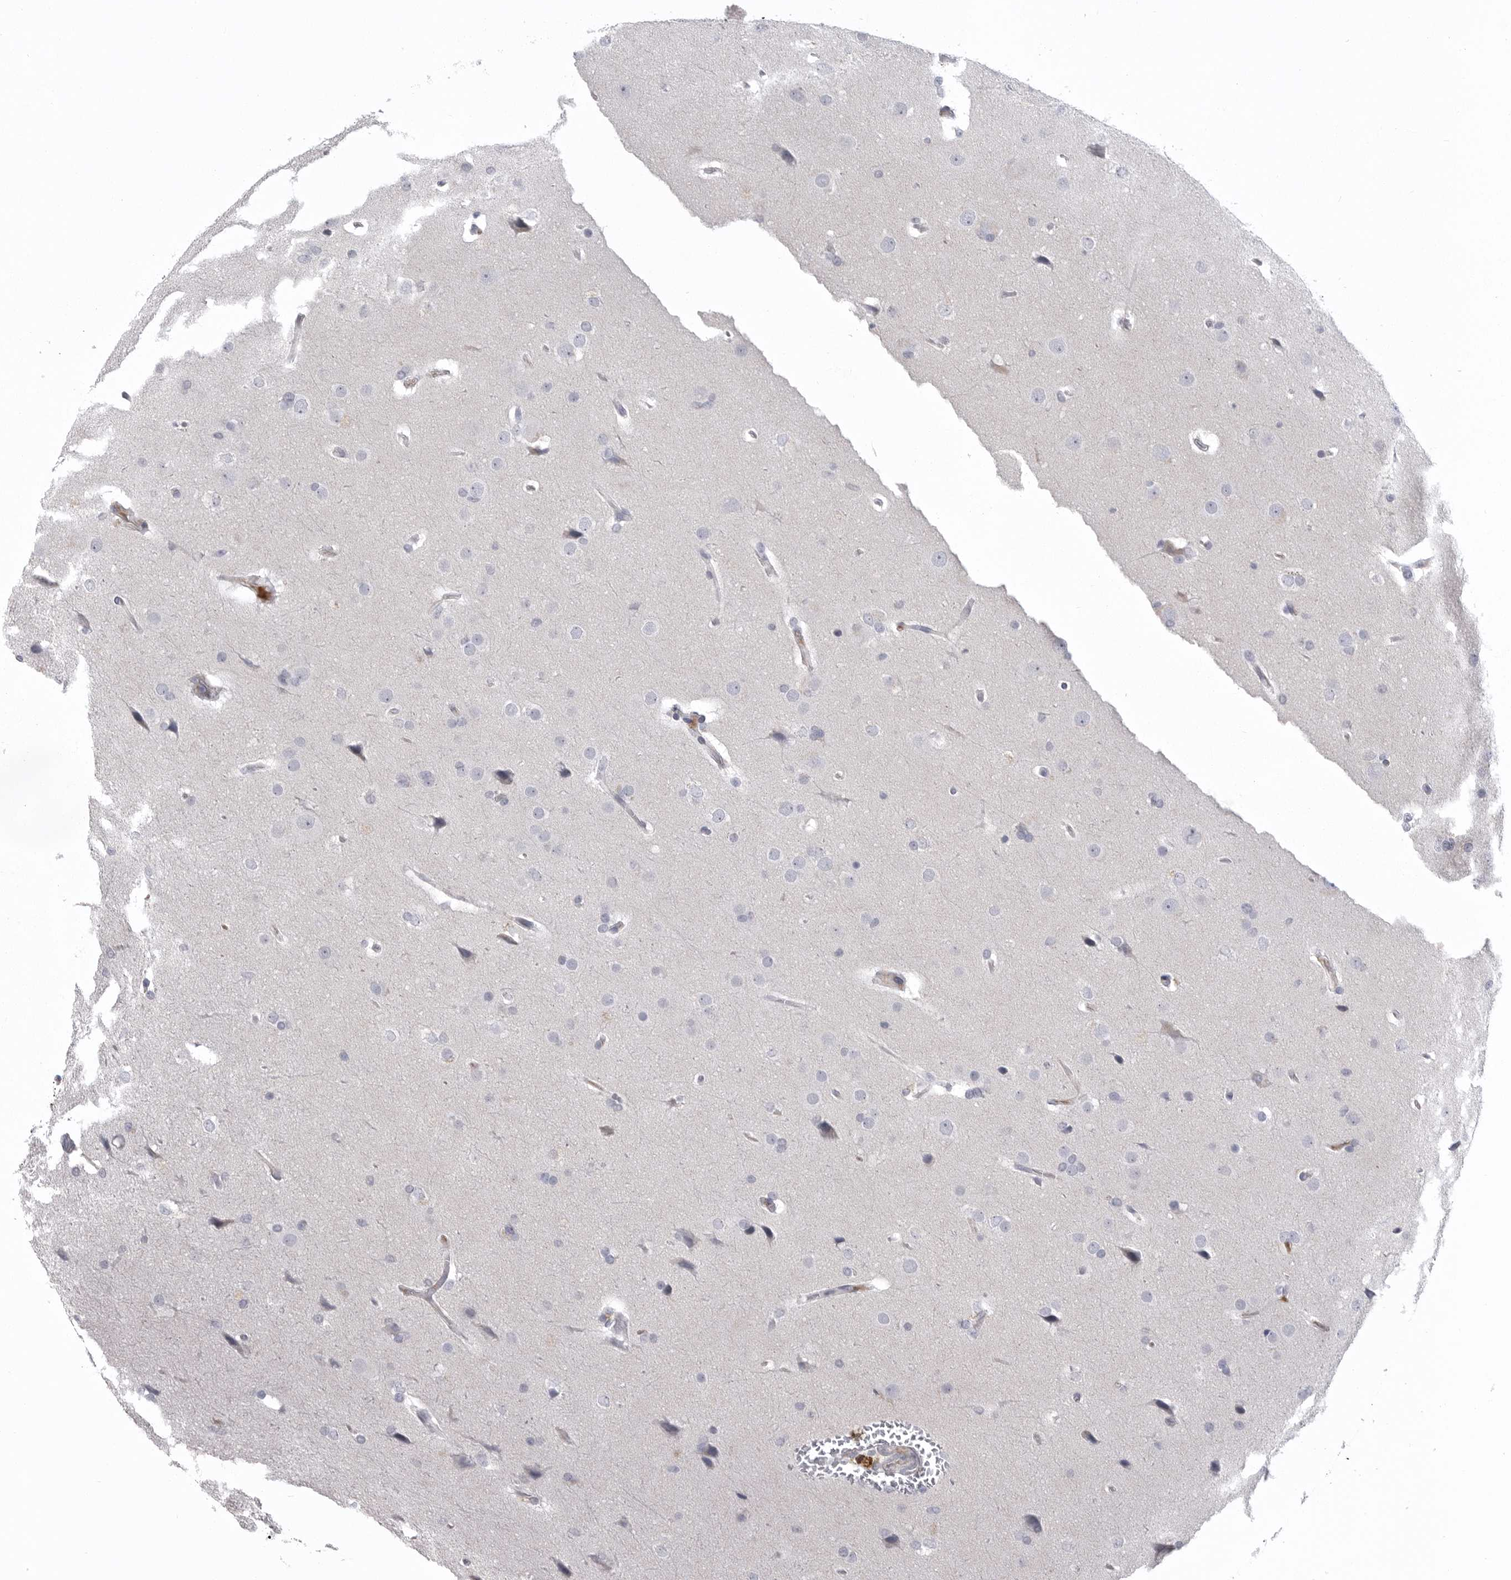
{"staining": {"intensity": "negative", "quantity": "none", "location": "none"}, "tissue": "glioma", "cell_type": "Tumor cells", "image_type": "cancer", "snomed": [{"axis": "morphology", "description": "Glioma, malignant, Low grade"}, {"axis": "topography", "description": "Brain"}], "caption": "Malignant low-grade glioma was stained to show a protein in brown. There is no significant positivity in tumor cells. (Stains: DAB (3,3'-diaminobenzidine) immunohistochemistry with hematoxylin counter stain, Microscopy: brightfield microscopy at high magnification).", "gene": "SERPING1", "patient": {"sex": "female", "age": 37}}